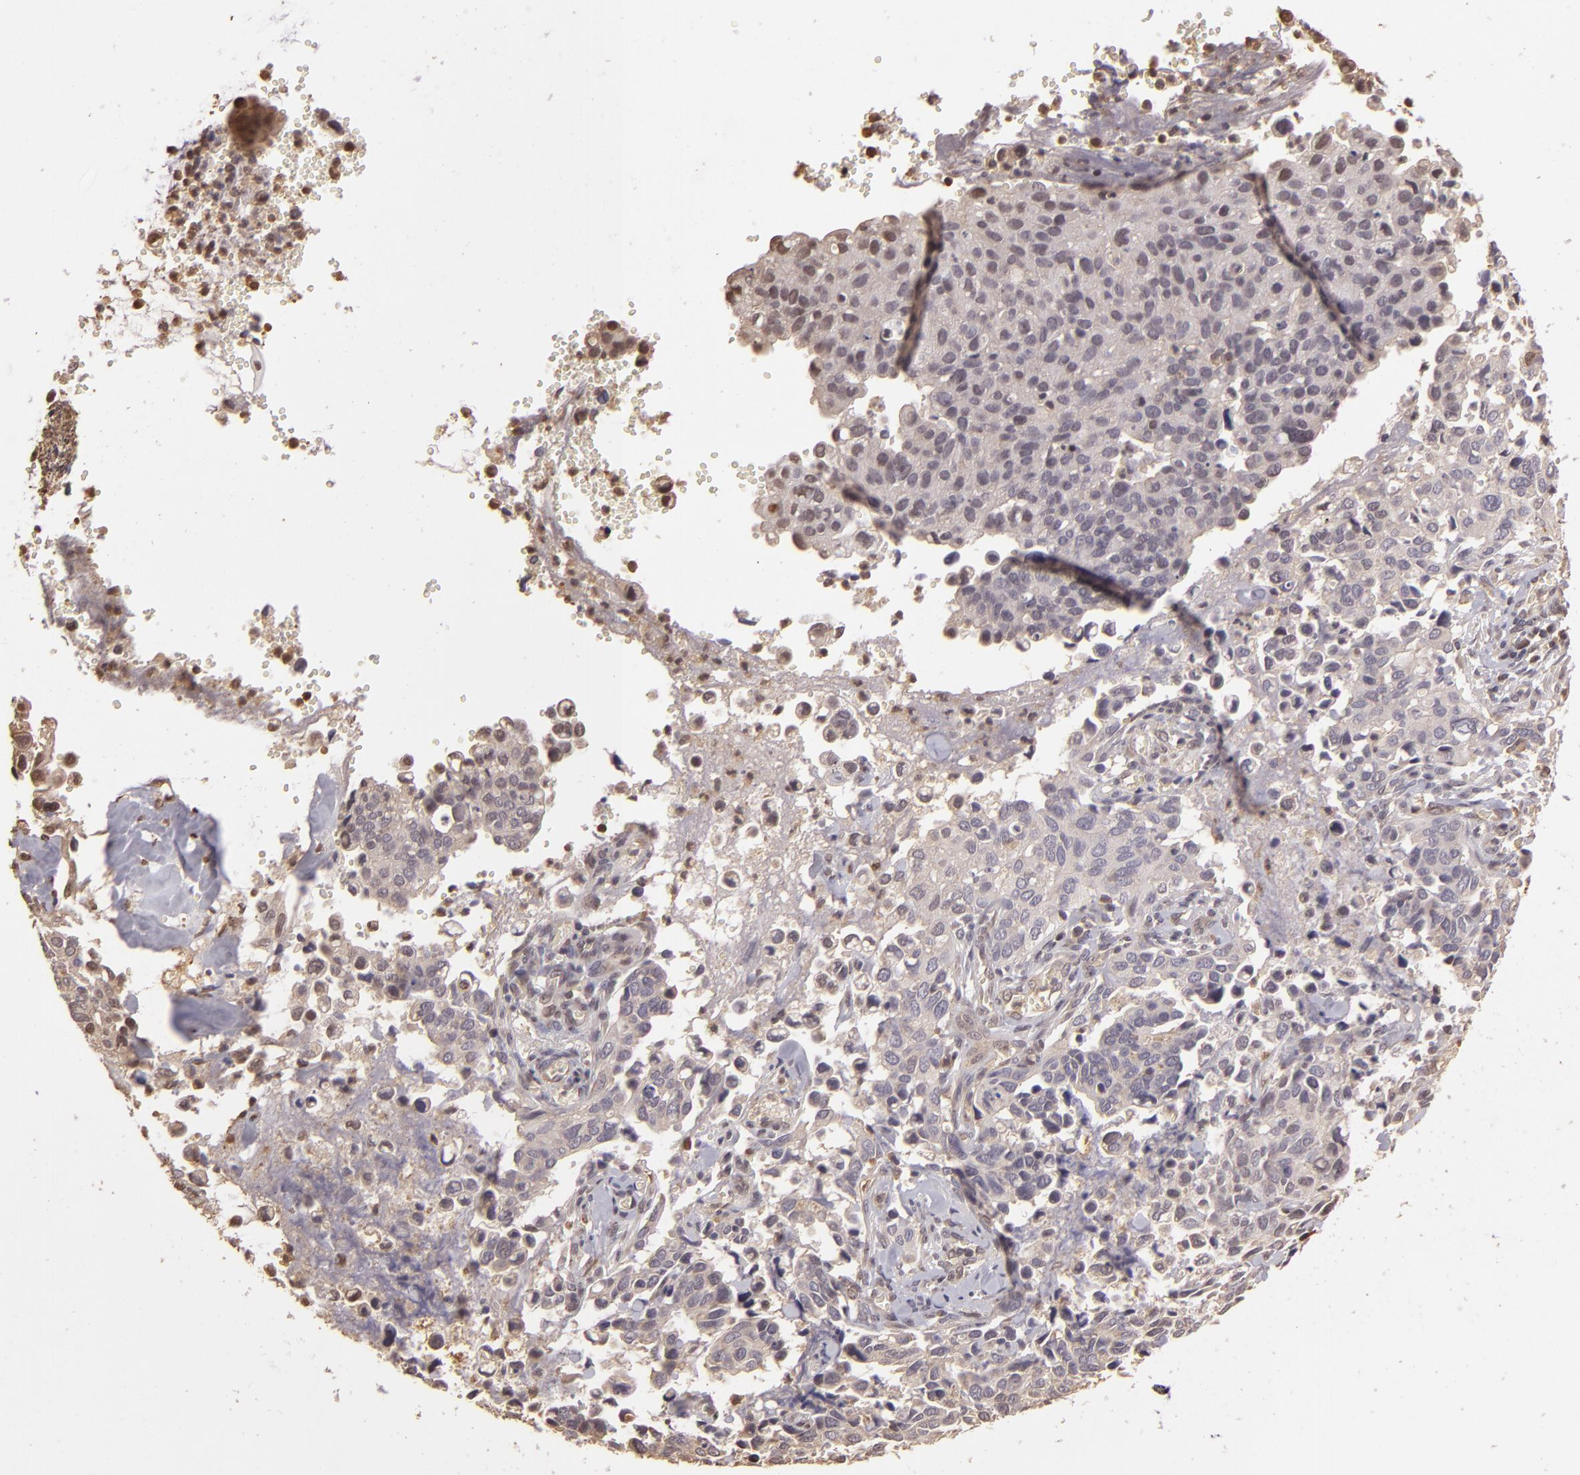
{"staining": {"intensity": "negative", "quantity": "none", "location": "none"}, "tissue": "cervical cancer", "cell_type": "Tumor cells", "image_type": "cancer", "snomed": [{"axis": "morphology", "description": "Normal tissue, NOS"}, {"axis": "morphology", "description": "Squamous cell carcinoma, NOS"}, {"axis": "topography", "description": "Cervix"}], "caption": "Immunohistochemistry (IHC) of human cervical cancer (squamous cell carcinoma) shows no staining in tumor cells. (Stains: DAB IHC with hematoxylin counter stain, Microscopy: brightfield microscopy at high magnification).", "gene": "ARPC2", "patient": {"sex": "female", "age": 45}}